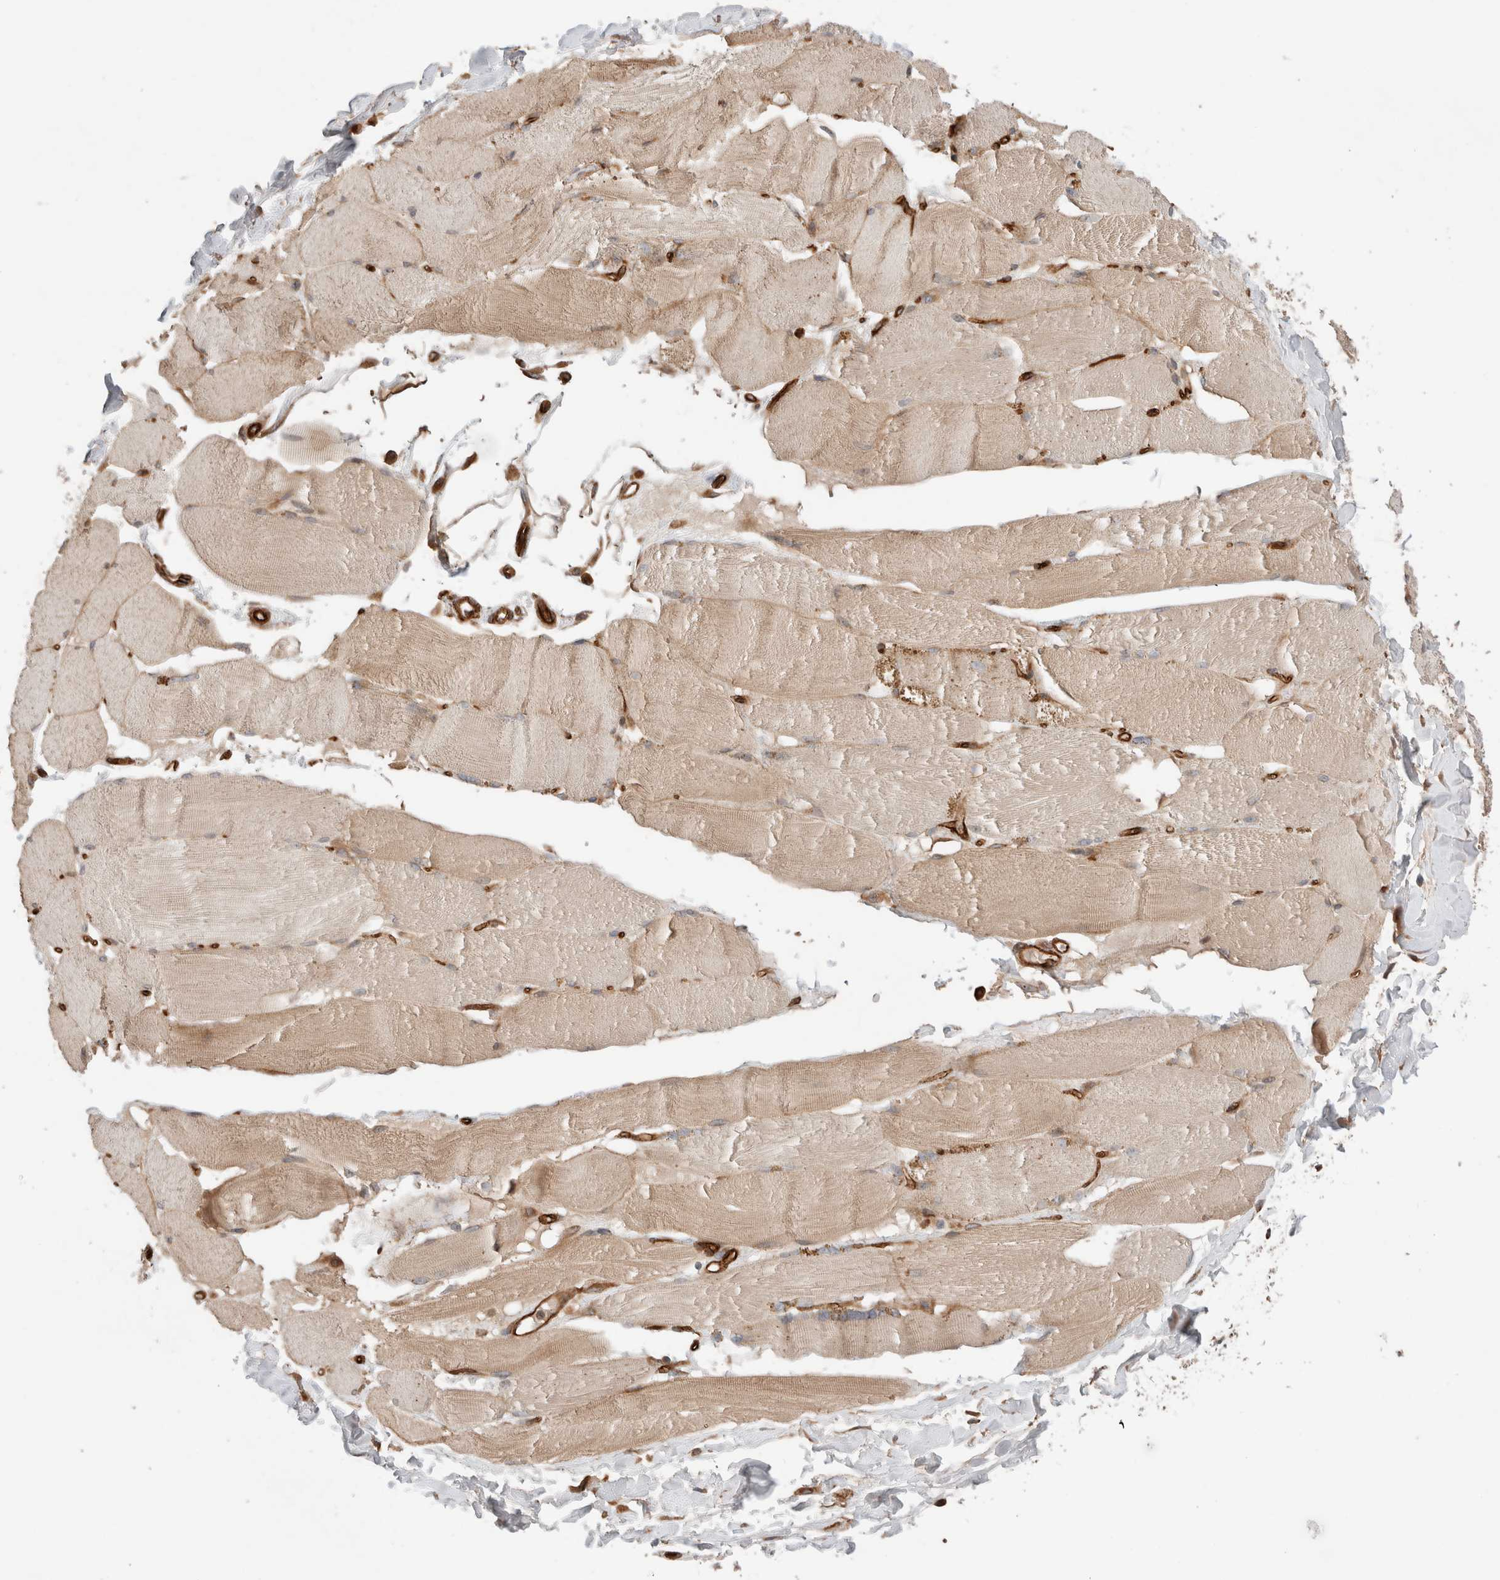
{"staining": {"intensity": "moderate", "quantity": ">75%", "location": "cytoplasmic/membranous"}, "tissue": "skeletal muscle", "cell_type": "Myocytes", "image_type": "normal", "snomed": [{"axis": "morphology", "description": "Normal tissue, NOS"}, {"axis": "topography", "description": "Skin"}, {"axis": "topography", "description": "Skeletal muscle"}], "caption": "A photomicrograph of human skeletal muscle stained for a protein reveals moderate cytoplasmic/membranous brown staining in myocytes.", "gene": "RAB32", "patient": {"sex": "male", "age": 83}}